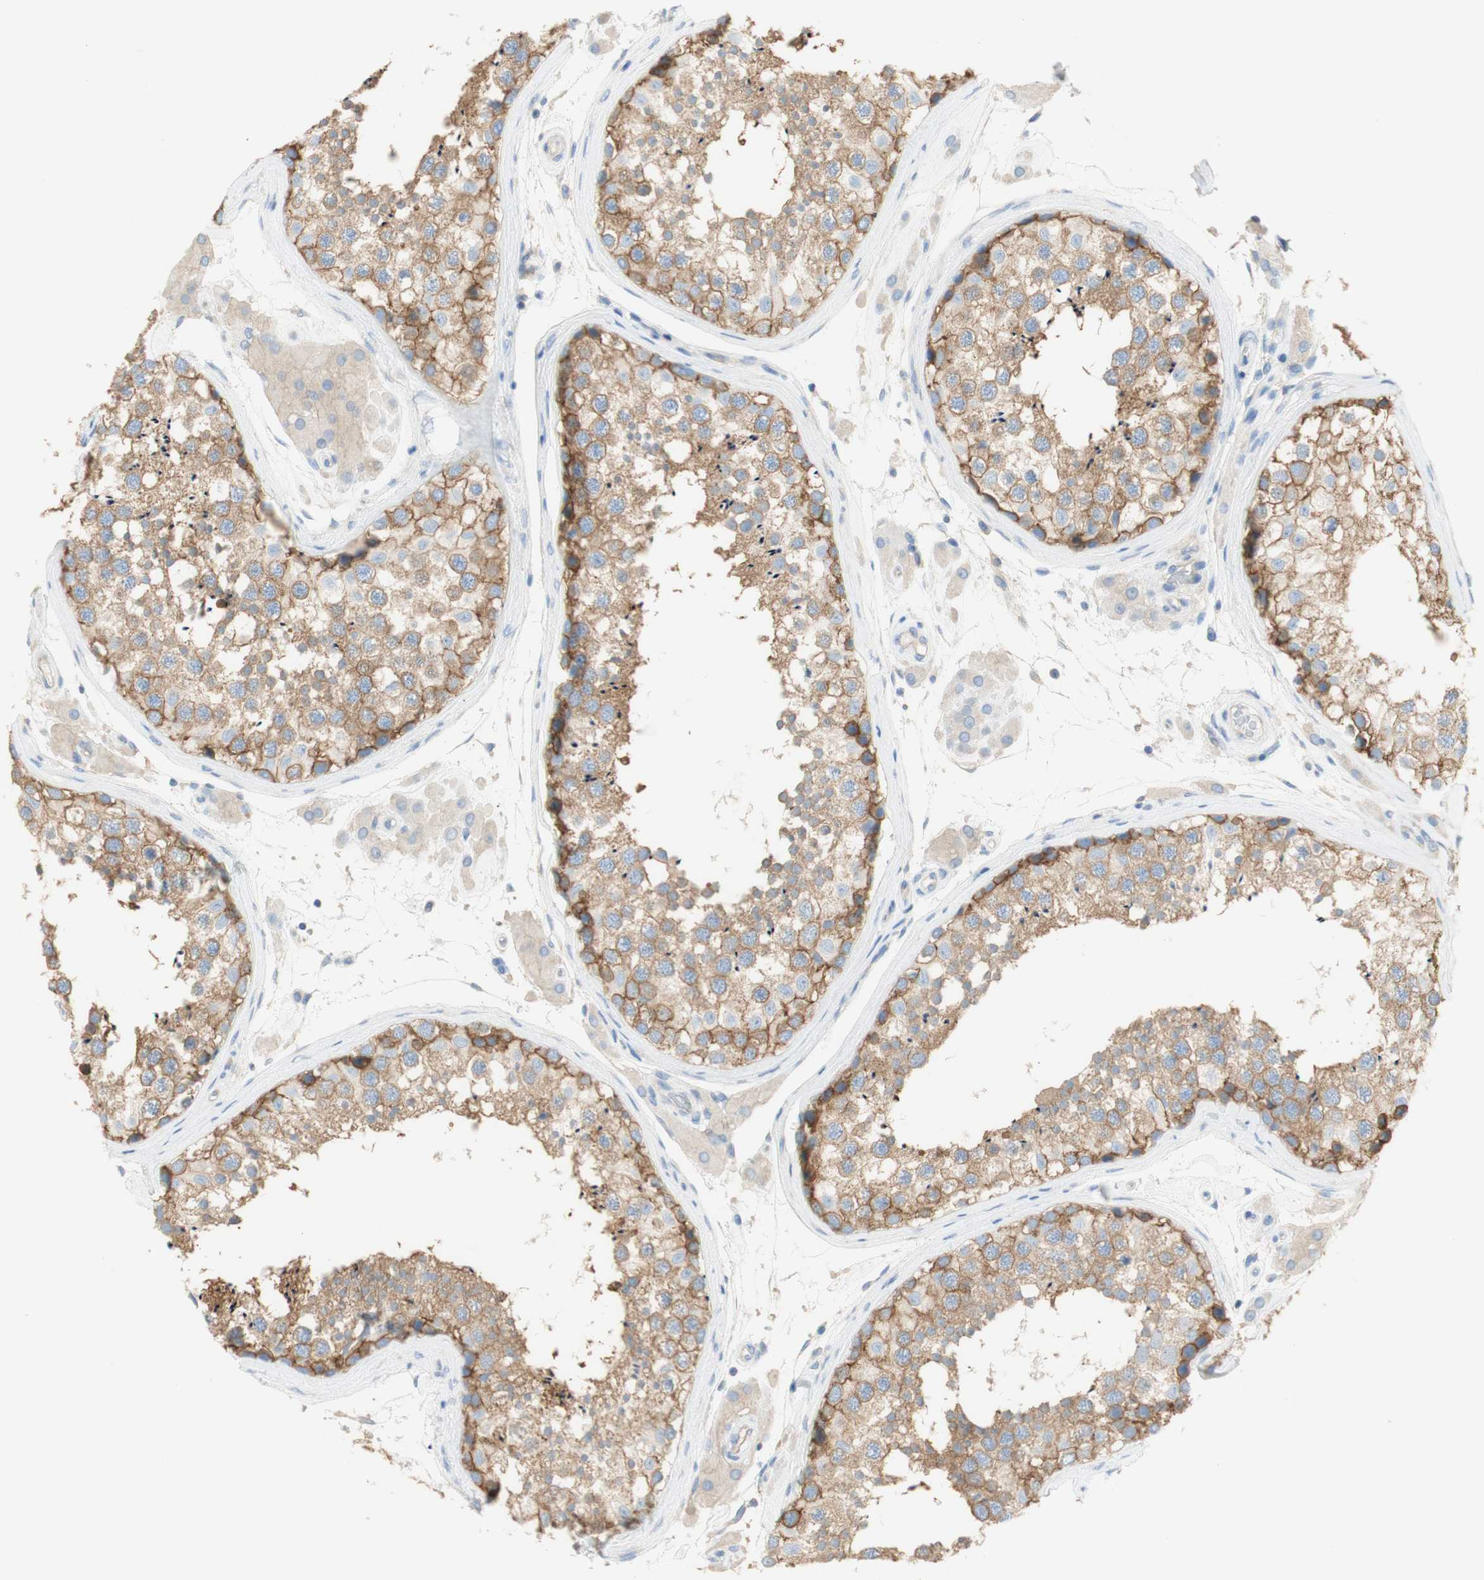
{"staining": {"intensity": "moderate", "quantity": ">75%", "location": "cytoplasmic/membranous"}, "tissue": "testis", "cell_type": "Cells in seminiferous ducts", "image_type": "normal", "snomed": [{"axis": "morphology", "description": "Normal tissue, NOS"}, {"axis": "topography", "description": "Testis"}], "caption": "A histopathology image of human testis stained for a protein displays moderate cytoplasmic/membranous brown staining in cells in seminiferous ducts. (IHC, brightfield microscopy, high magnification).", "gene": "ATP2B1", "patient": {"sex": "male", "age": 46}}